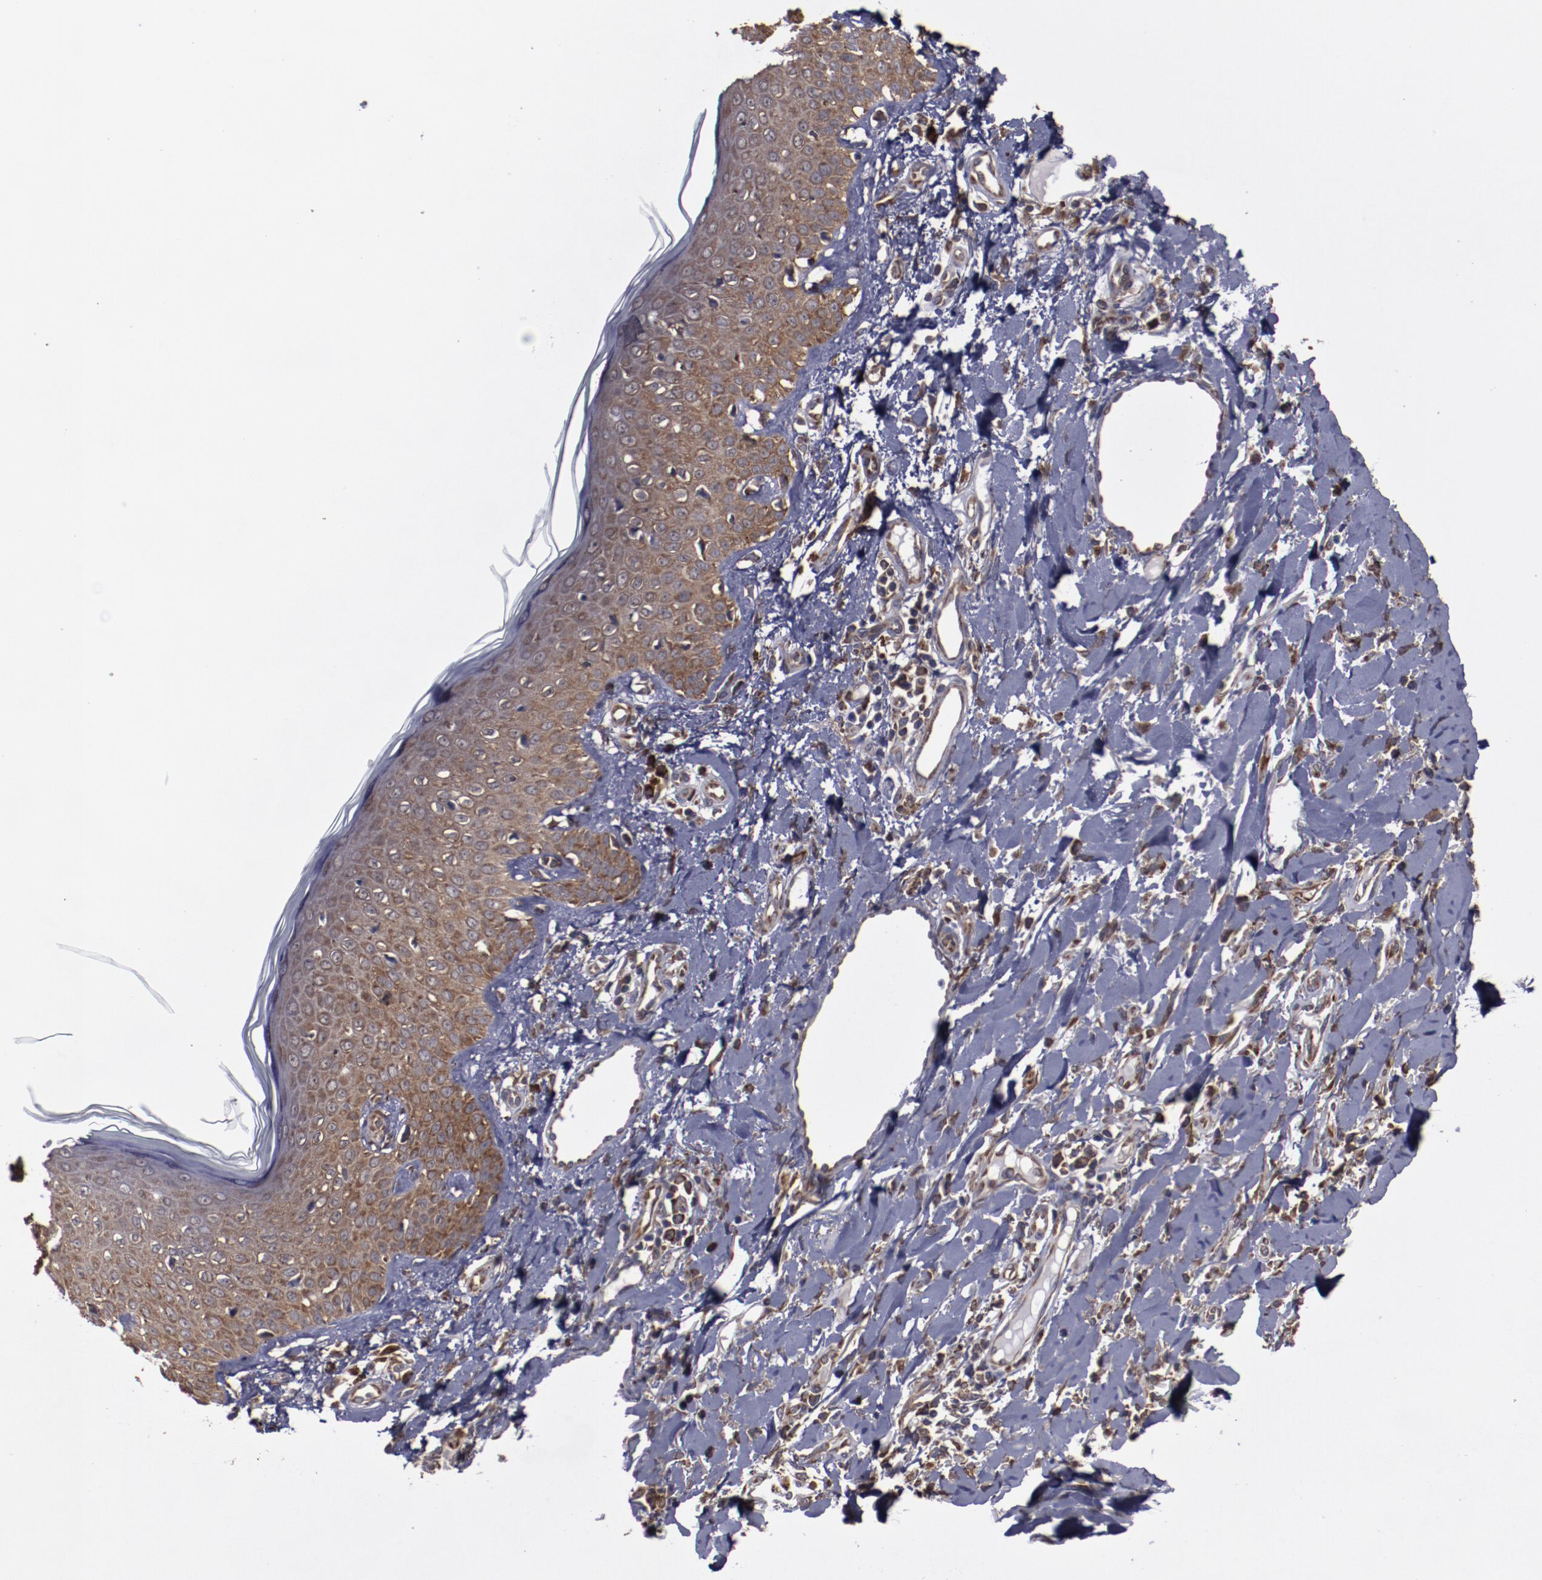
{"staining": {"intensity": "strong", "quantity": ">75%", "location": "cytoplasmic/membranous"}, "tissue": "skin cancer", "cell_type": "Tumor cells", "image_type": "cancer", "snomed": [{"axis": "morphology", "description": "Squamous cell carcinoma, NOS"}, {"axis": "topography", "description": "Skin"}], "caption": "A micrograph showing strong cytoplasmic/membranous expression in about >75% of tumor cells in skin cancer (squamous cell carcinoma), as visualized by brown immunohistochemical staining.", "gene": "RPS4Y1", "patient": {"sex": "female", "age": 59}}